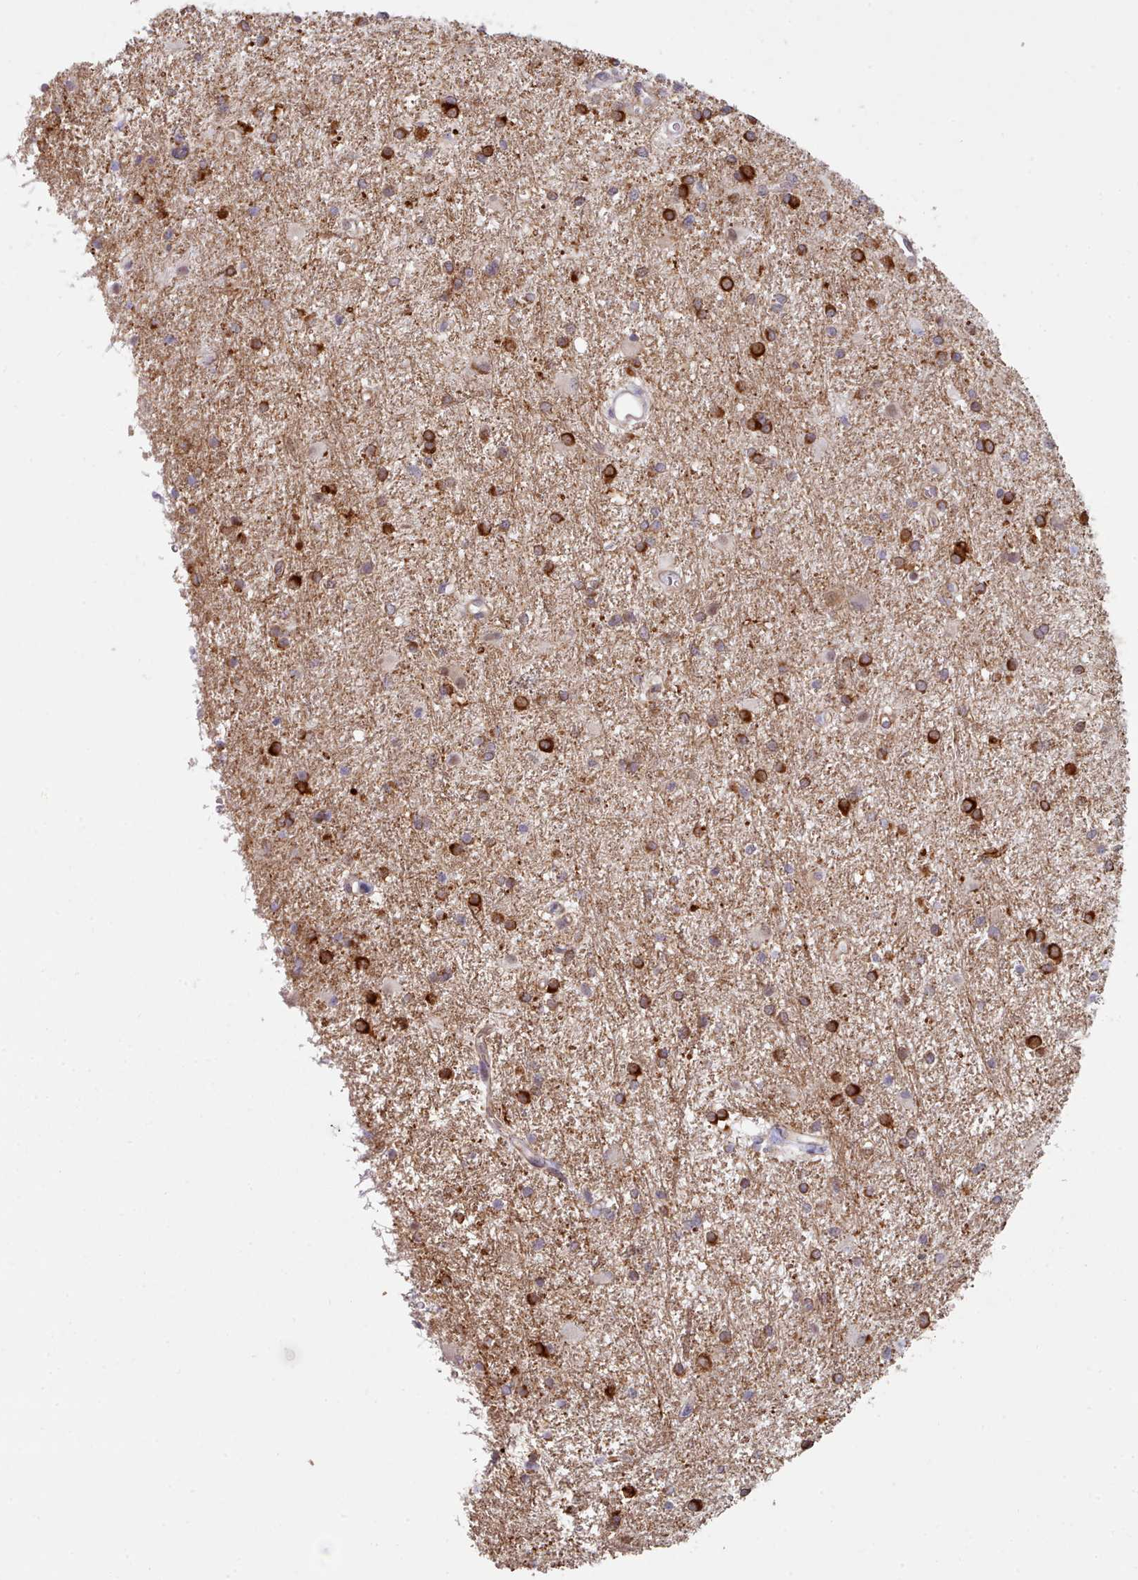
{"staining": {"intensity": "strong", "quantity": "25%-75%", "location": "cytoplasmic/membranous"}, "tissue": "glioma", "cell_type": "Tumor cells", "image_type": "cancer", "snomed": [{"axis": "morphology", "description": "Glioma, malignant, High grade"}, {"axis": "topography", "description": "Brain"}], "caption": "Approximately 25%-75% of tumor cells in human glioma reveal strong cytoplasmic/membranous protein expression as visualized by brown immunohistochemical staining.", "gene": "CES3", "patient": {"sex": "female", "age": 50}}